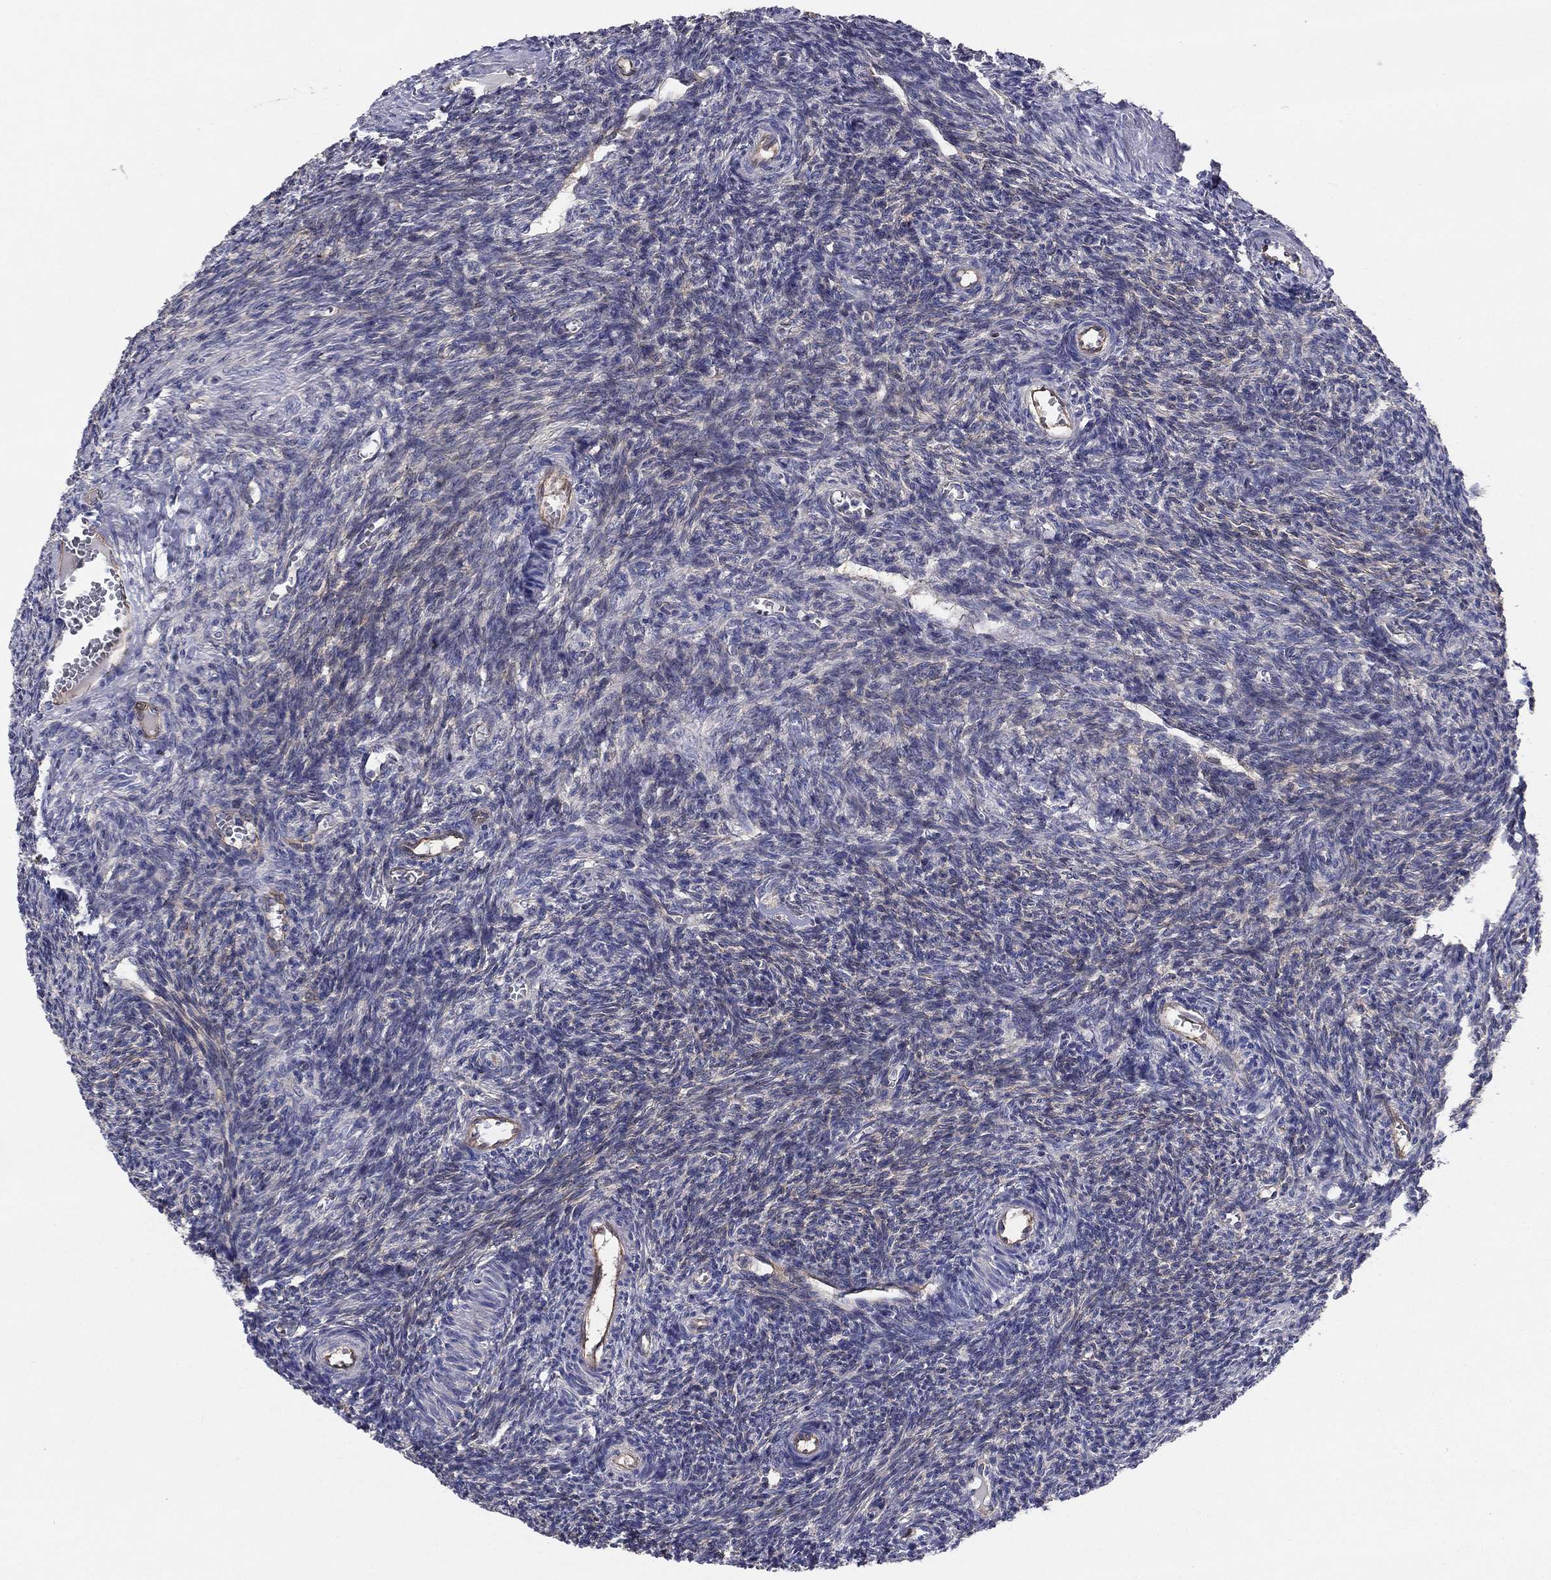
{"staining": {"intensity": "negative", "quantity": "none", "location": "none"}, "tissue": "ovary", "cell_type": "Ovarian stroma cells", "image_type": "normal", "snomed": [{"axis": "morphology", "description": "Normal tissue, NOS"}, {"axis": "topography", "description": "Ovary"}], "caption": "An immunohistochemistry image of benign ovary is shown. There is no staining in ovarian stroma cells of ovary.", "gene": "EMP2", "patient": {"sex": "female", "age": 27}}